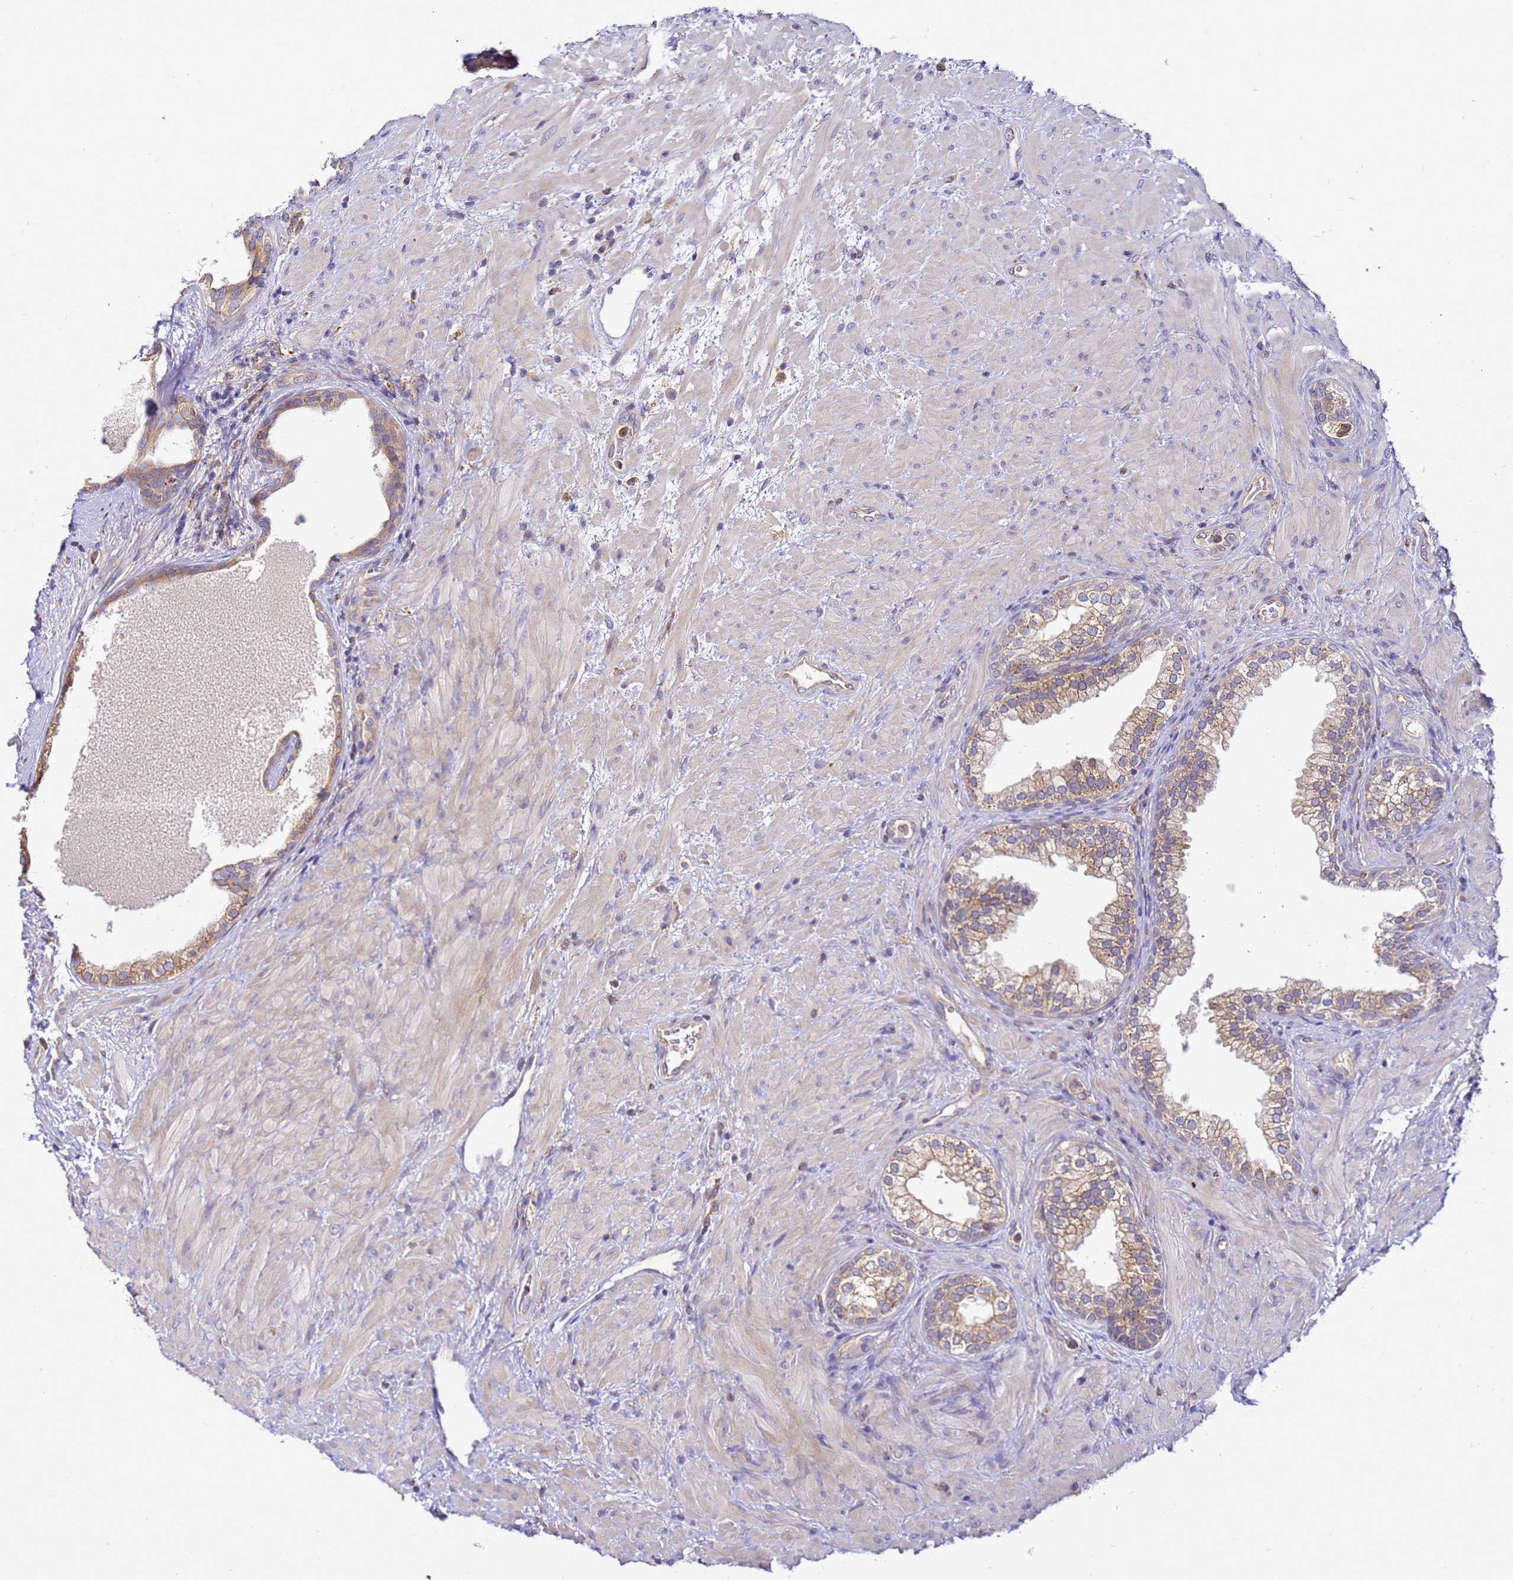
{"staining": {"intensity": "moderate", "quantity": ">75%", "location": "cytoplasmic/membranous"}, "tissue": "prostate", "cell_type": "Glandular cells", "image_type": "normal", "snomed": [{"axis": "morphology", "description": "Normal tissue, NOS"}, {"axis": "topography", "description": "Prostate"}], "caption": "The image exhibits immunohistochemical staining of normal prostate. There is moderate cytoplasmic/membranous staining is identified in about >75% of glandular cells.", "gene": "ADPGK", "patient": {"sex": "male", "age": 76}}